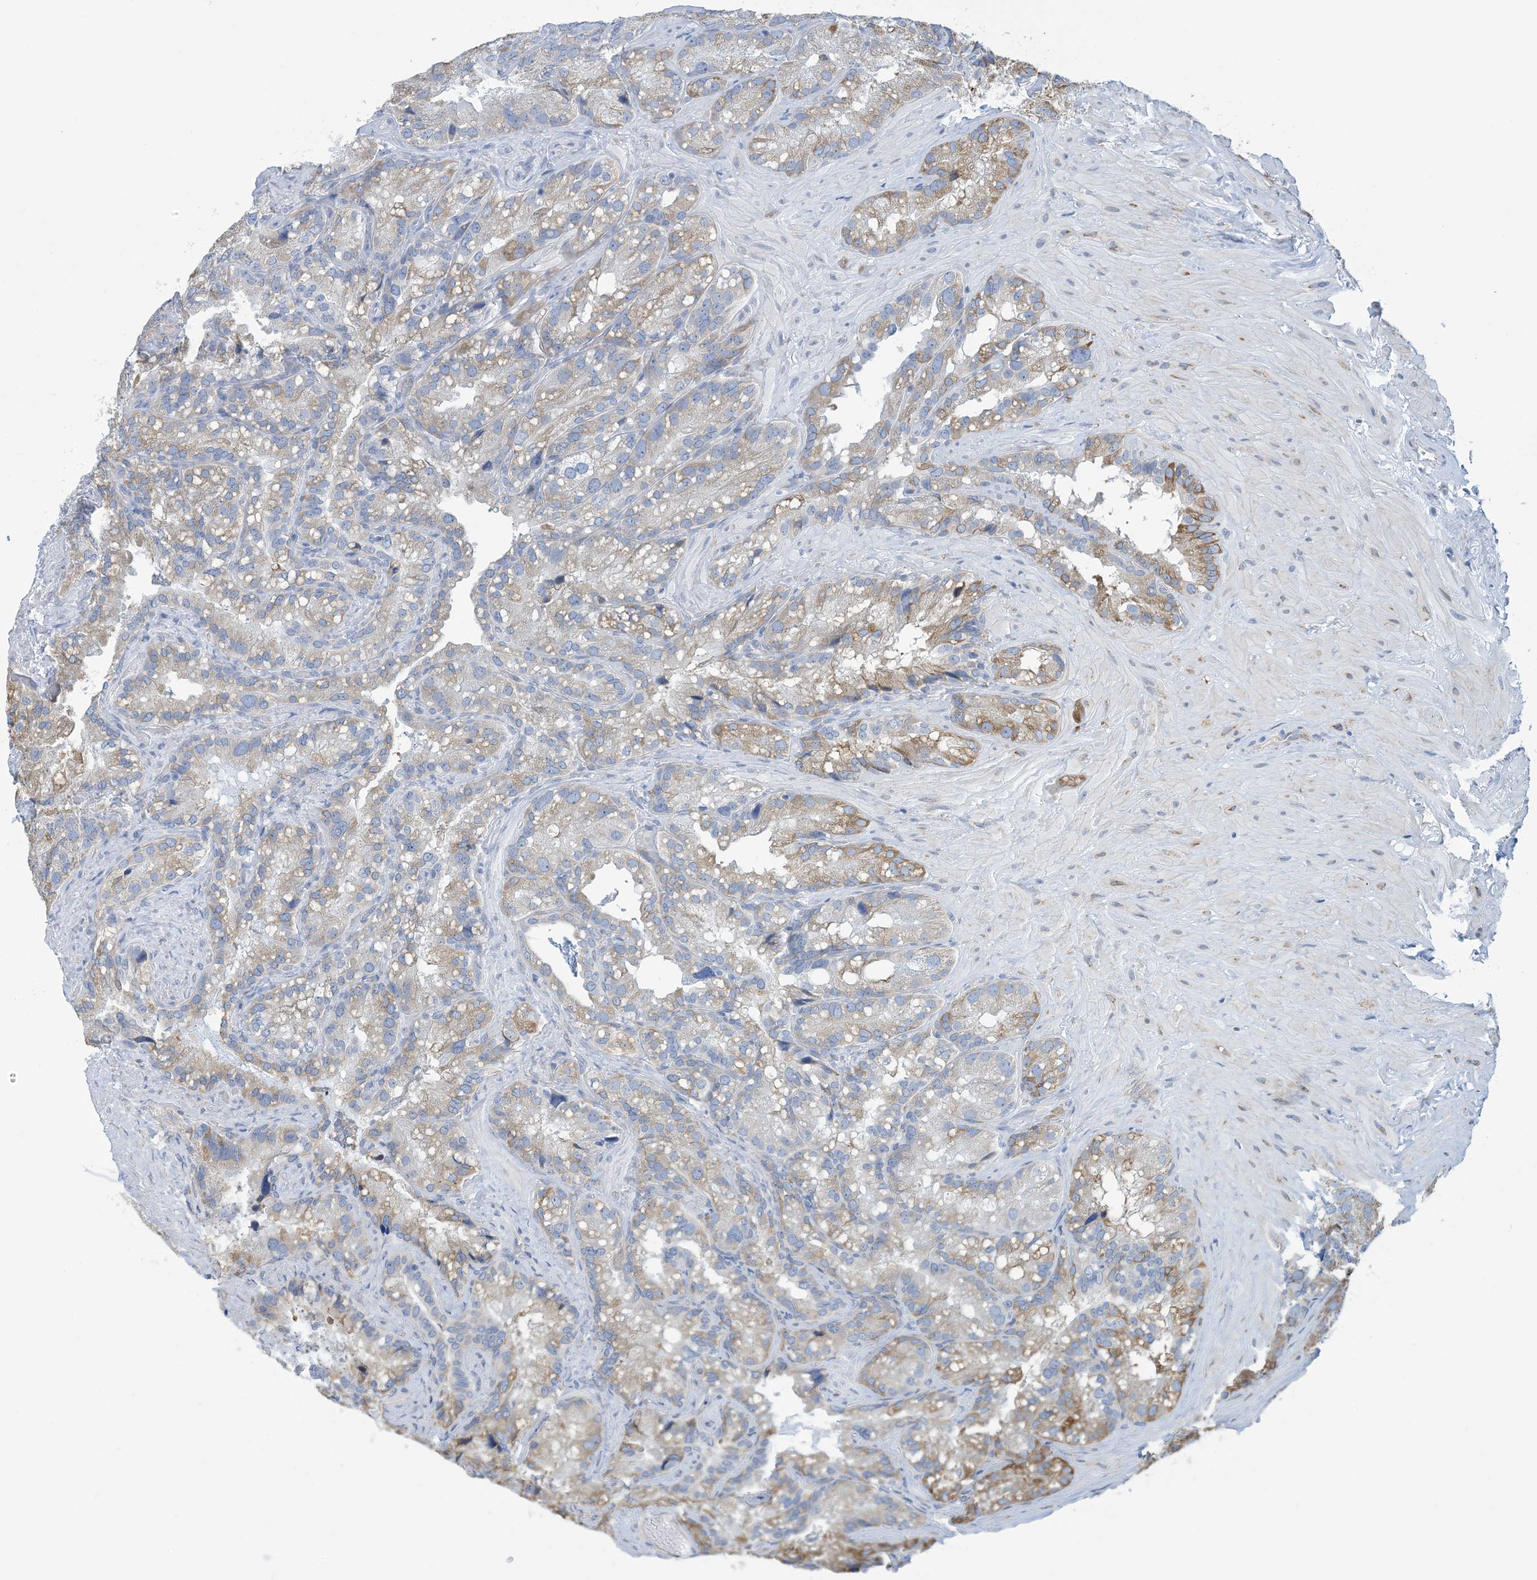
{"staining": {"intensity": "moderate", "quantity": "<25%", "location": "cytoplasmic/membranous"}, "tissue": "seminal vesicle", "cell_type": "Glandular cells", "image_type": "normal", "snomed": [{"axis": "morphology", "description": "Normal tissue, NOS"}, {"axis": "topography", "description": "Prostate"}, {"axis": "topography", "description": "Seminal veicle"}], "caption": "Immunohistochemistry (IHC) micrograph of benign seminal vesicle: seminal vesicle stained using immunohistochemistry (IHC) demonstrates low levels of moderate protein expression localized specifically in the cytoplasmic/membranous of glandular cells, appearing as a cytoplasmic/membranous brown color.", "gene": "CCDC14", "patient": {"sex": "male", "age": 68}}